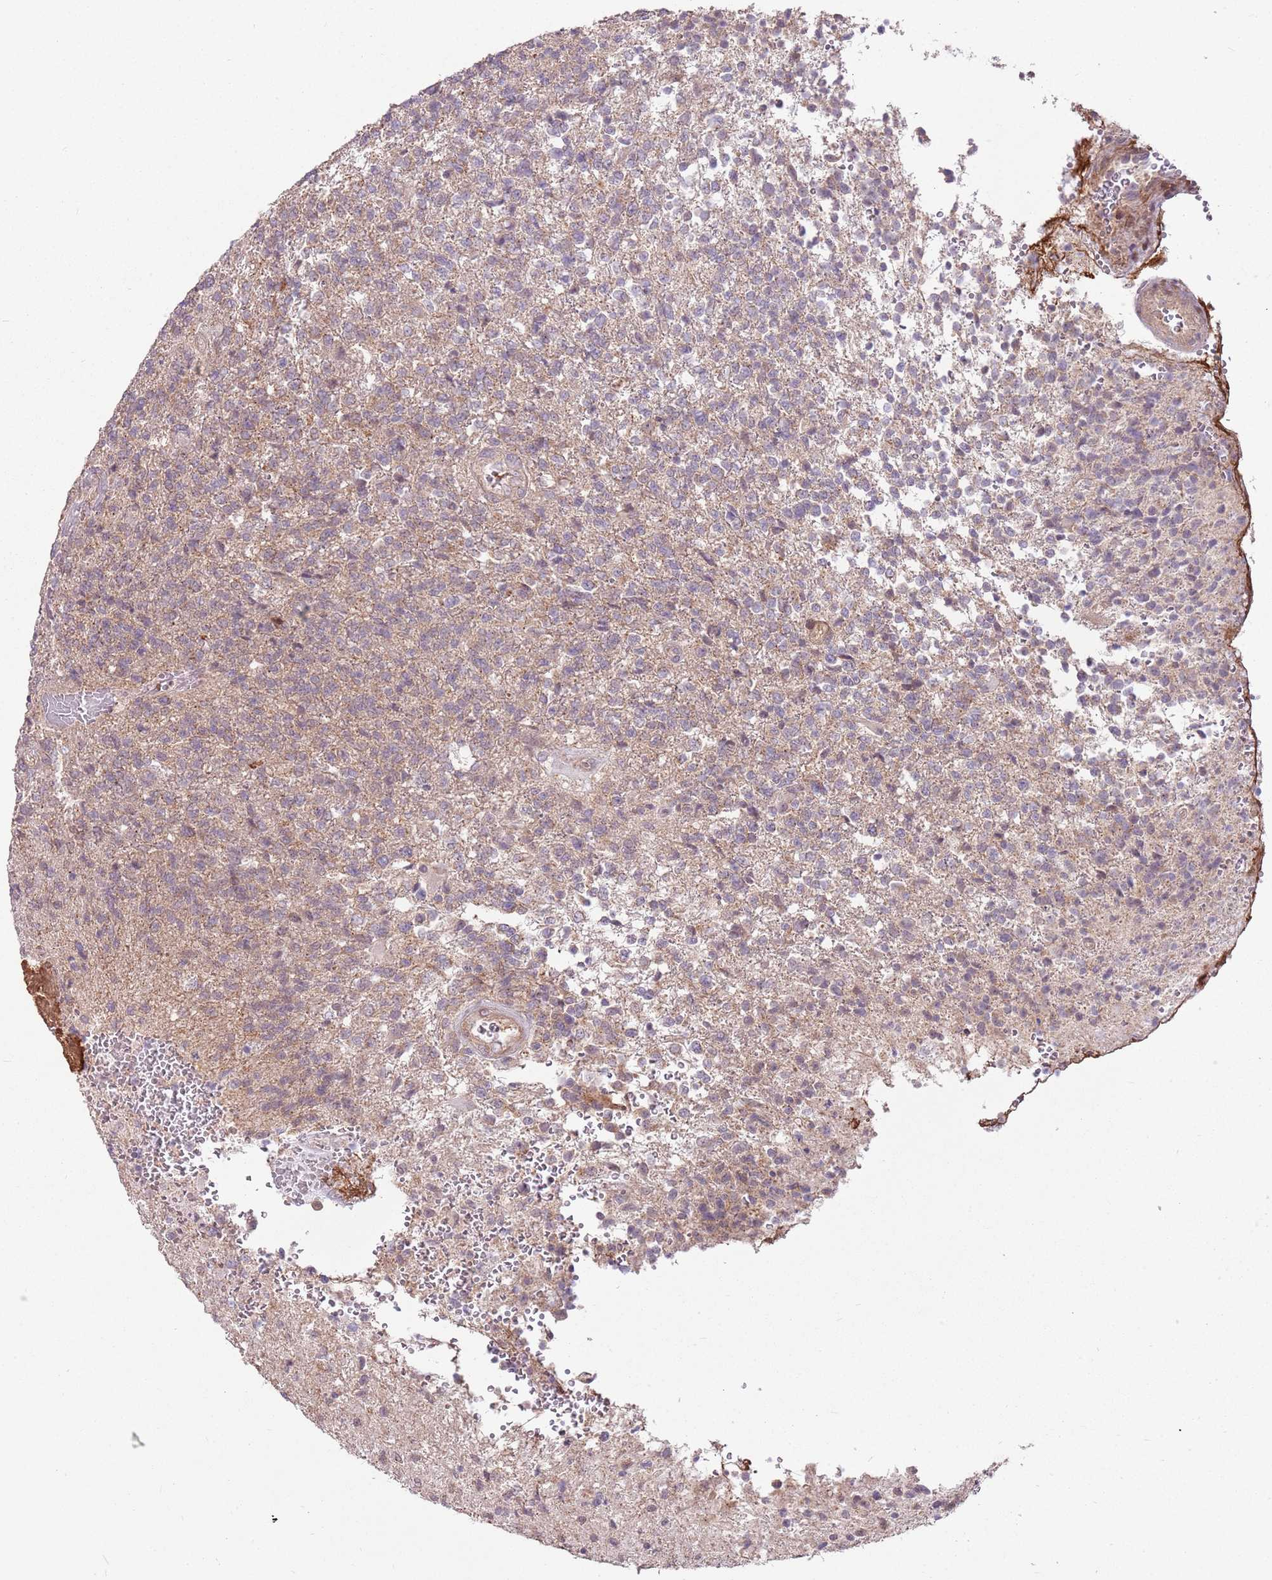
{"staining": {"intensity": "moderate", "quantity": "<25%", "location": "cytoplasmic/membranous,nuclear"}, "tissue": "glioma", "cell_type": "Tumor cells", "image_type": "cancer", "snomed": [{"axis": "morphology", "description": "Glioma, malignant, High grade"}, {"axis": "topography", "description": "Brain"}], "caption": "Glioma tissue exhibits moderate cytoplasmic/membranous and nuclear positivity in approximately <25% of tumor cells, visualized by immunohistochemistry.", "gene": "SPATA31D1", "patient": {"sex": "male", "age": 56}}